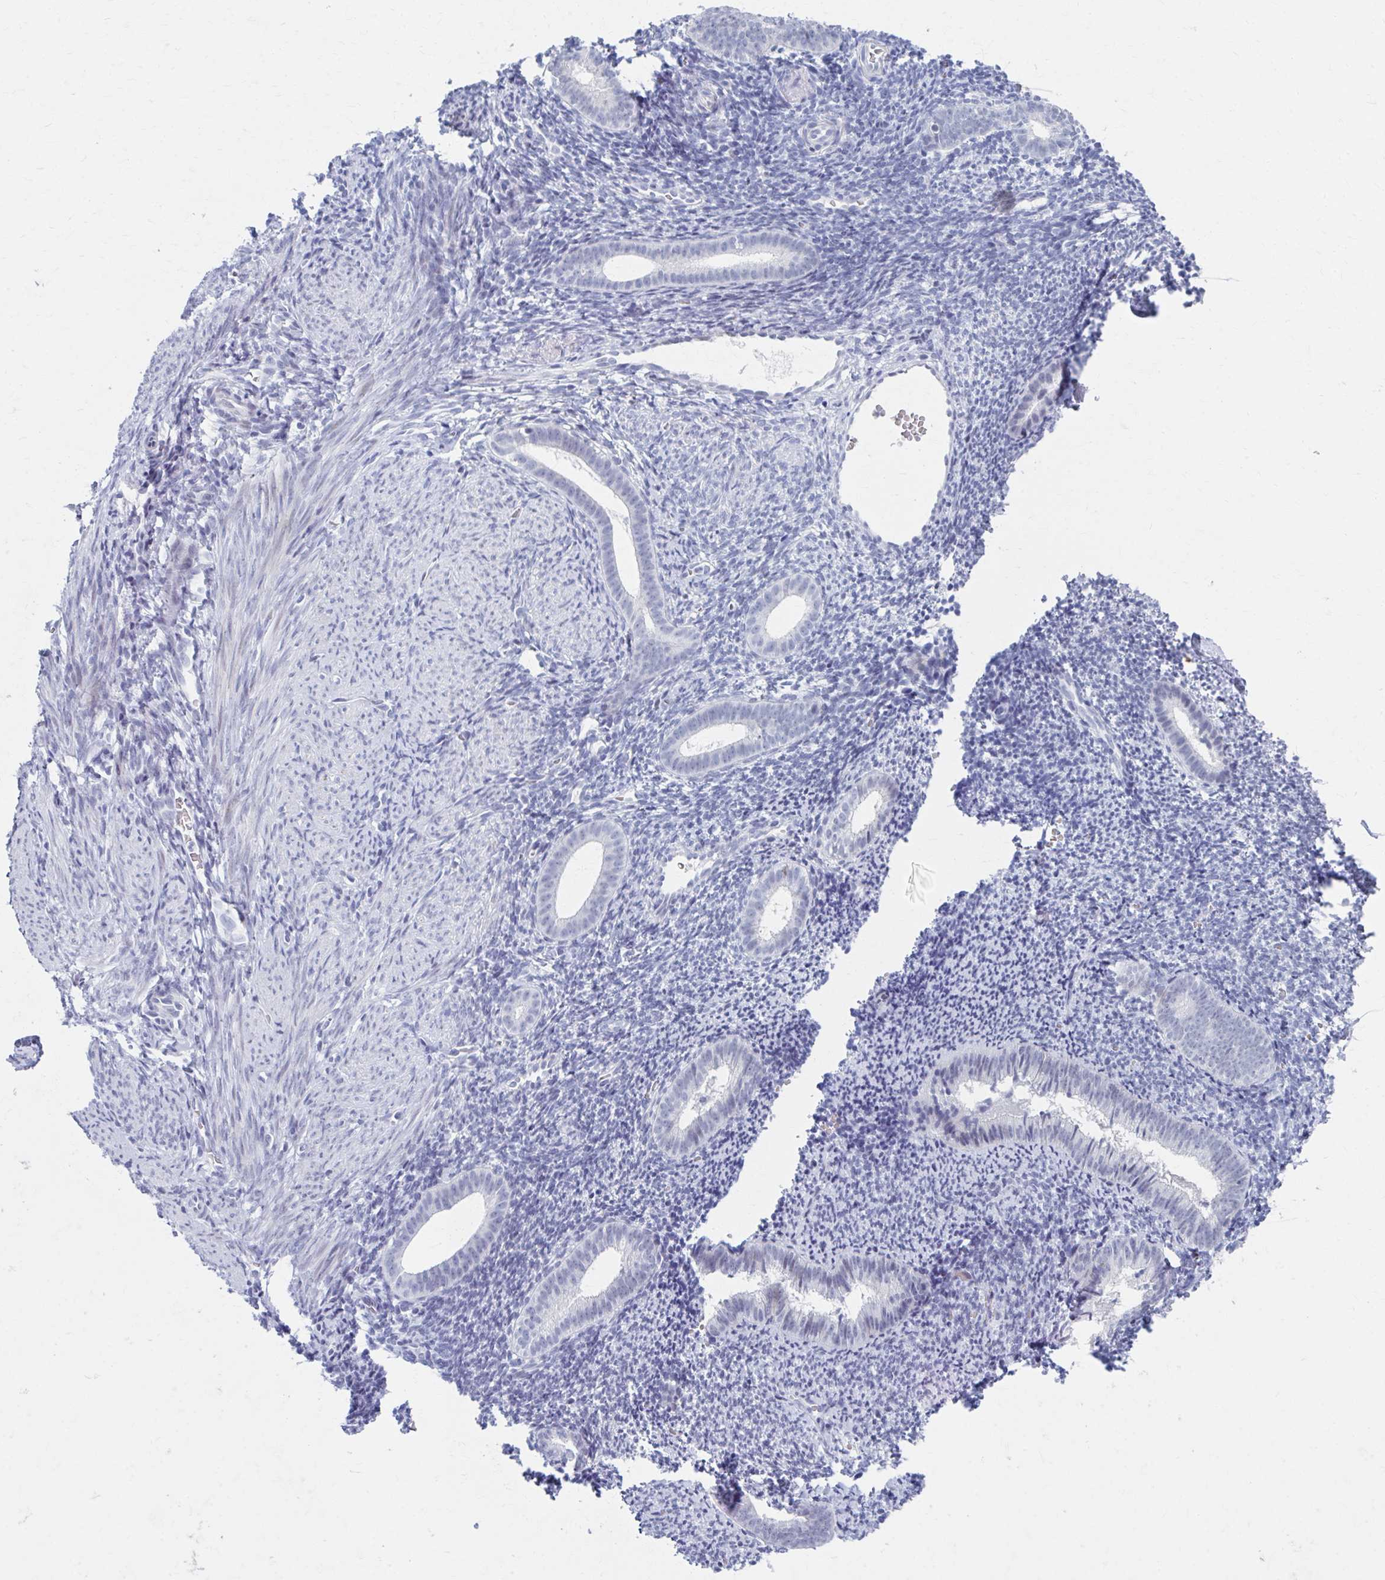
{"staining": {"intensity": "negative", "quantity": "none", "location": "none"}, "tissue": "endometrium", "cell_type": "Cells in endometrial stroma", "image_type": "normal", "snomed": [{"axis": "morphology", "description": "Normal tissue, NOS"}, {"axis": "topography", "description": "Endometrium"}], "caption": "IHC histopathology image of benign endometrium stained for a protein (brown), which demonstrates no expression in cells in endometrial stroma. (DAB IHC, high magnification).", "gene": "ABHD16B", "patient": {"sex": "female", "age": 39}}